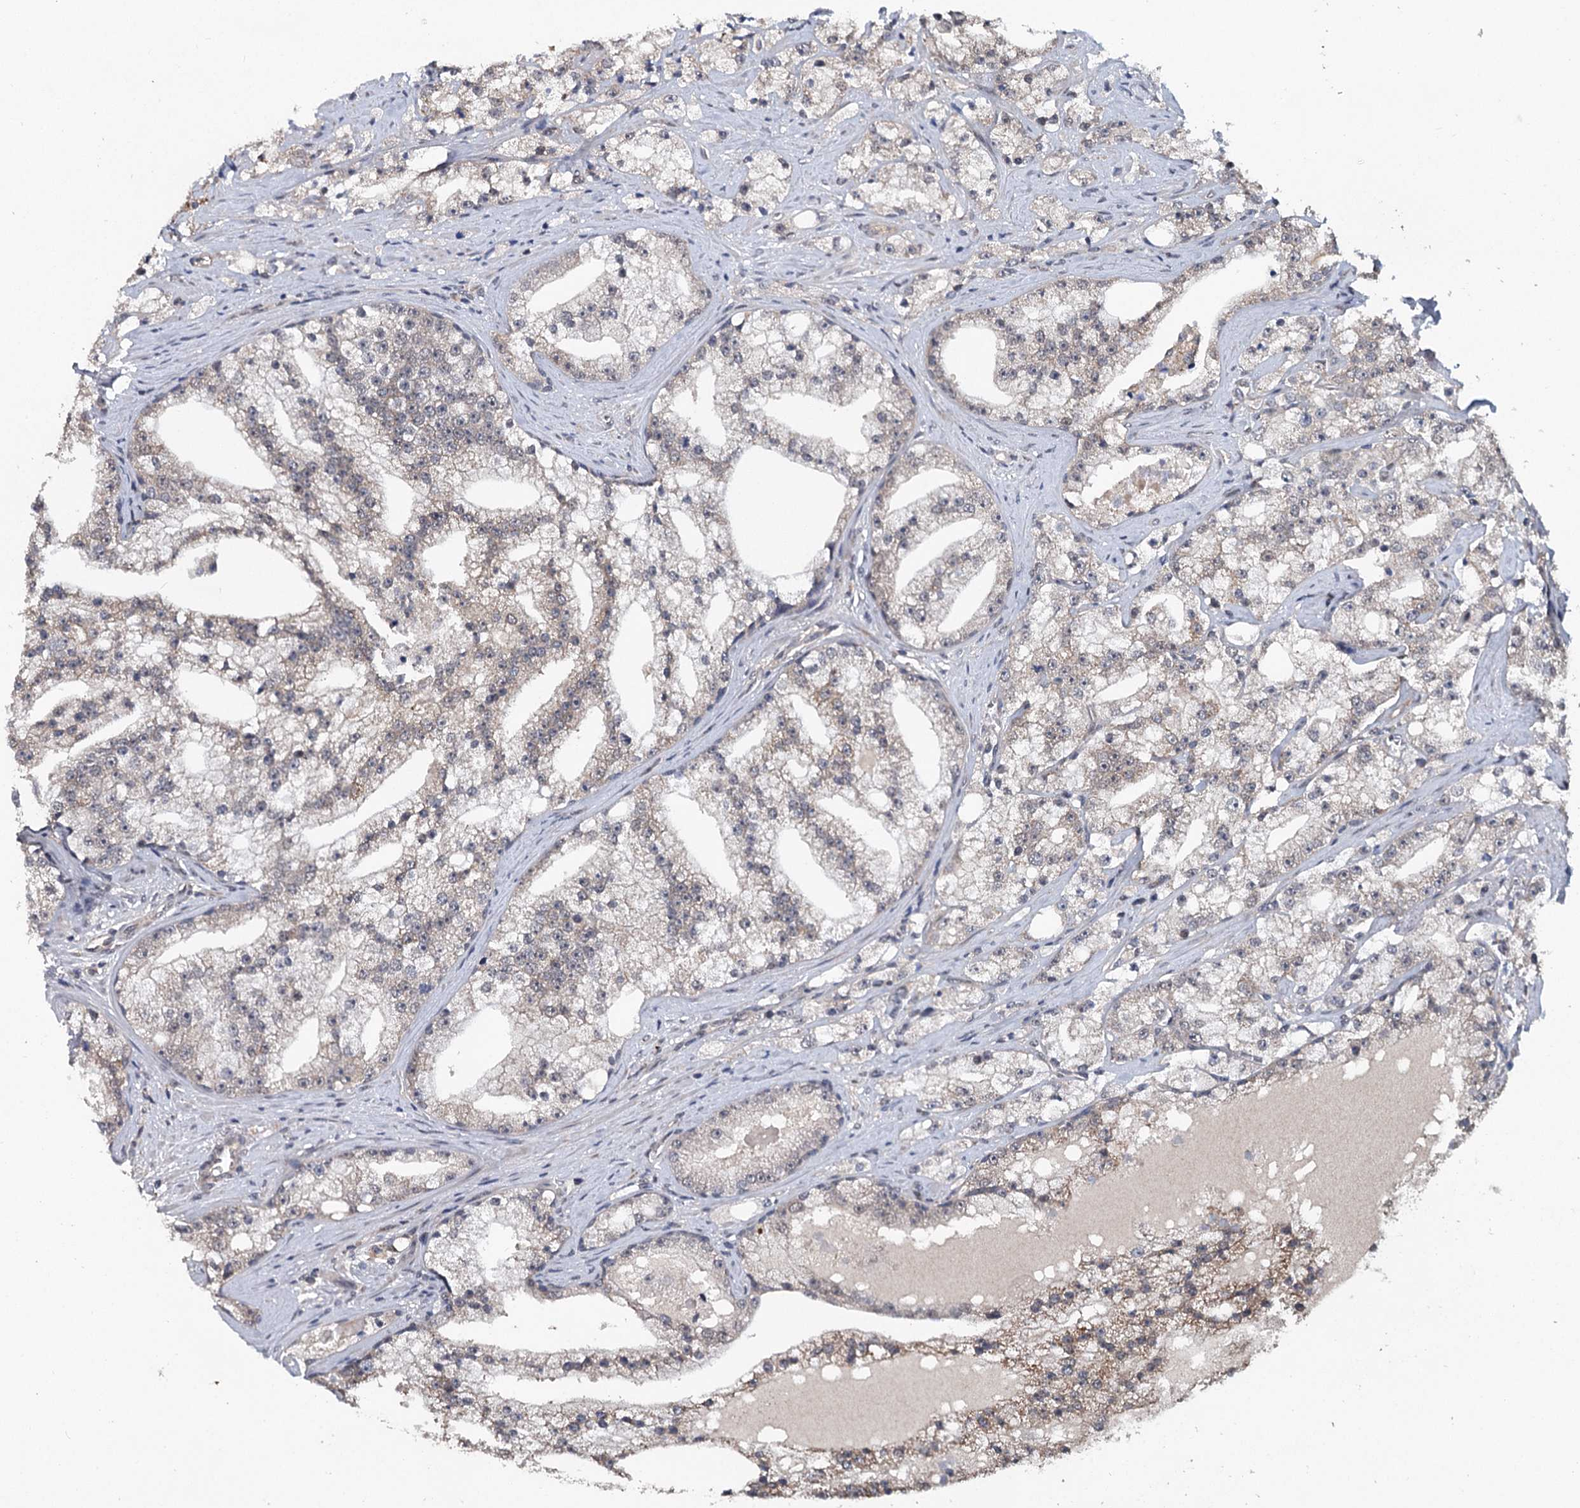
{"staining": {"intensity": "weak", "quantity": "25%-75%", "location": "cytoplasmic/membranous"}, "tissue": "prostate cancer", "cell_type": "Tumor cells", "image_type": "cancer", "snomed": [{"axis": "morphology", "description": "Adenocarcinoma, High grade"}, {"axis": "topography", "description": "Prostate"}], "caption": "This histopathology image demonstrates immunohistochemistry staining of prostate cancer, with low weak cytoplasmic/membranous positivity in about 25%-75% of tumor cells.", "gene": "MYG1", "patient": {"sex": "male", "age": 64}}